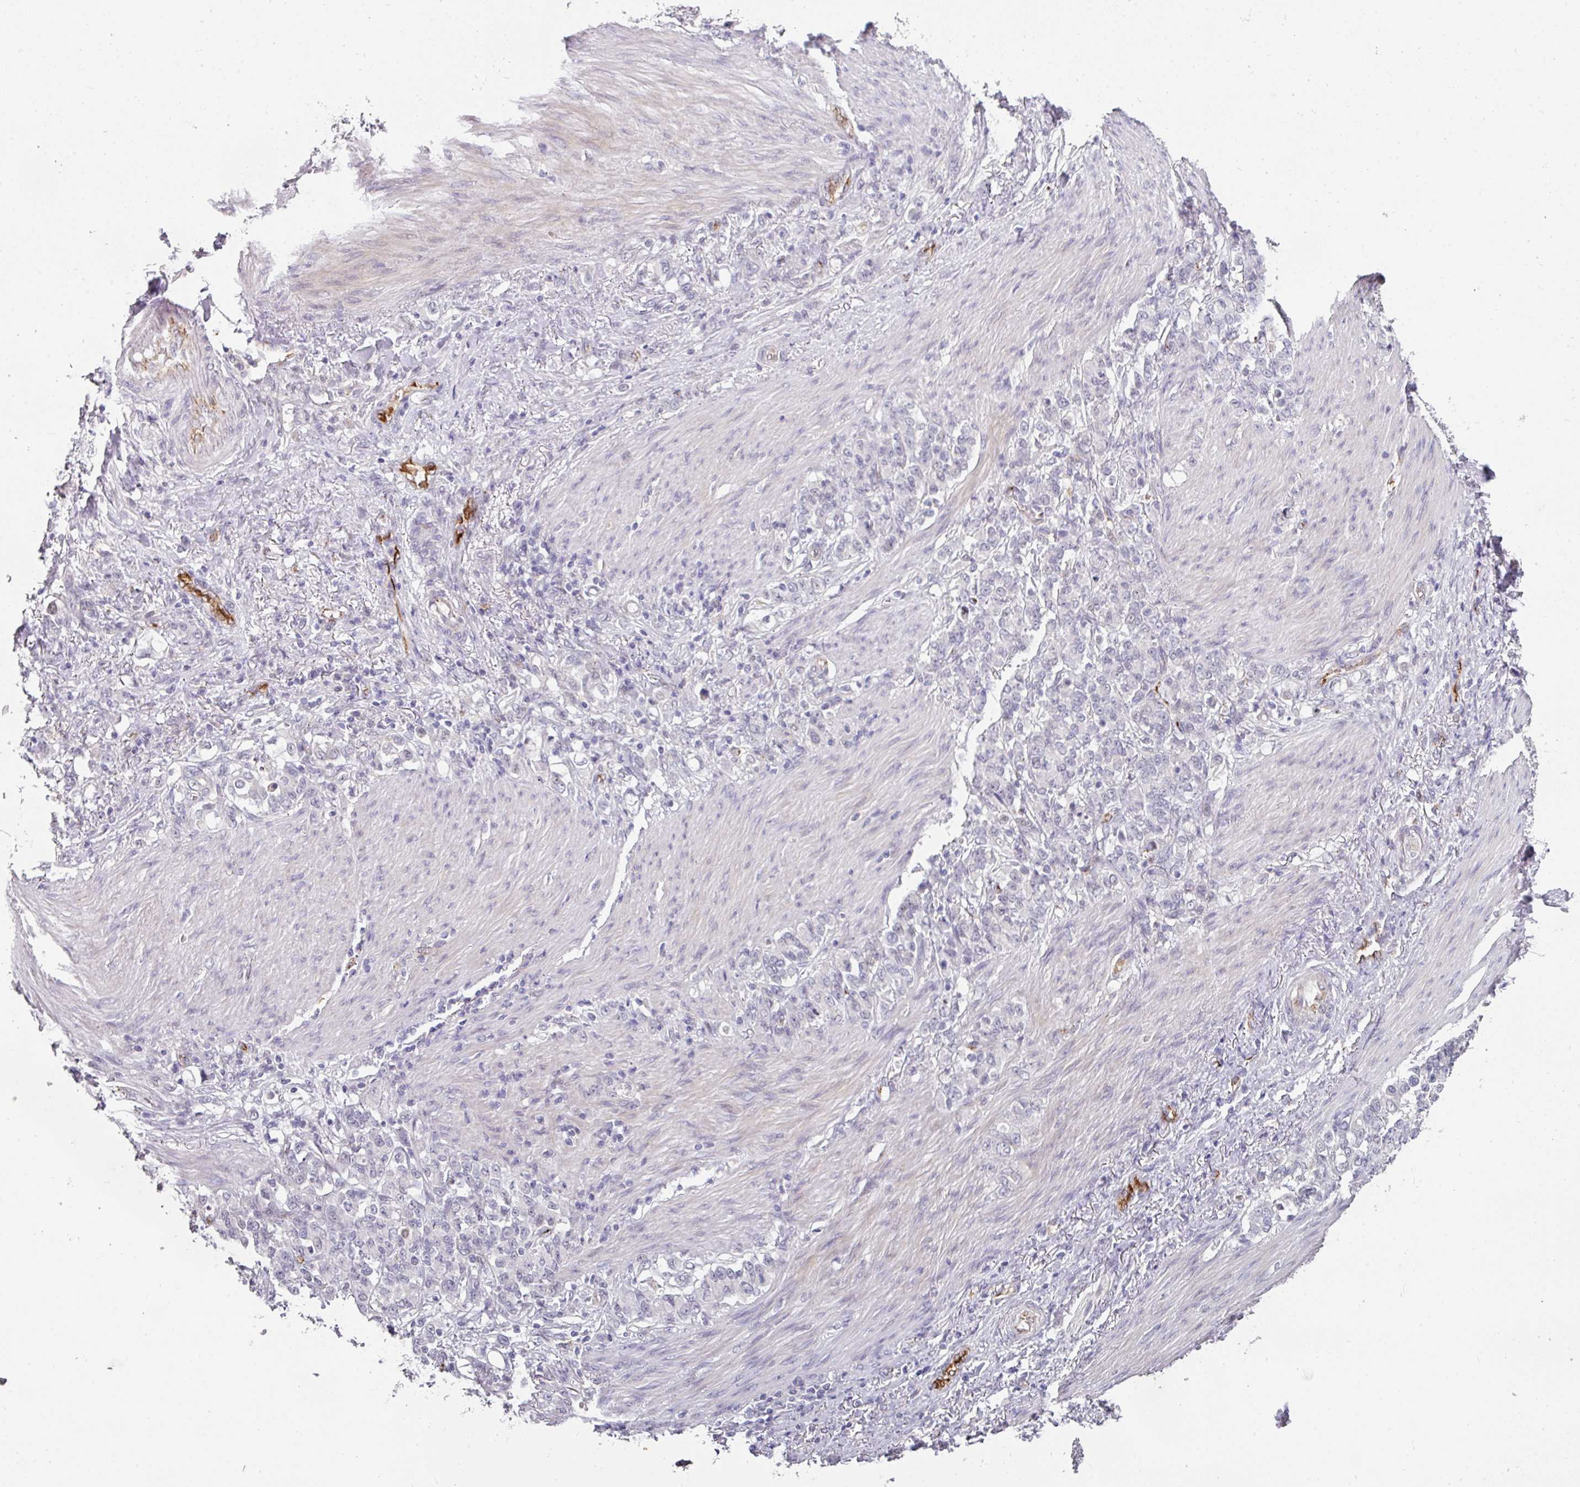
{"staining": {"intensity": "negative", "quantity": "none", "location": "none"}, "tissue": "stomach cancer", "cell_type": "Tumor cells", "image_type": "cancer", "snomed": [{"axis": "morphology", "description": "Adenocarcinoma, NOS"}, {"axis": "topography", "description": "Stomach"}], "caption": "DAB immunohistochemical staining of human adenocarcinoma (stomach) reveals no significant staining in tumor cells.", "gene": "SIDT2", "patient": {"sex": "female", "age": 79}}